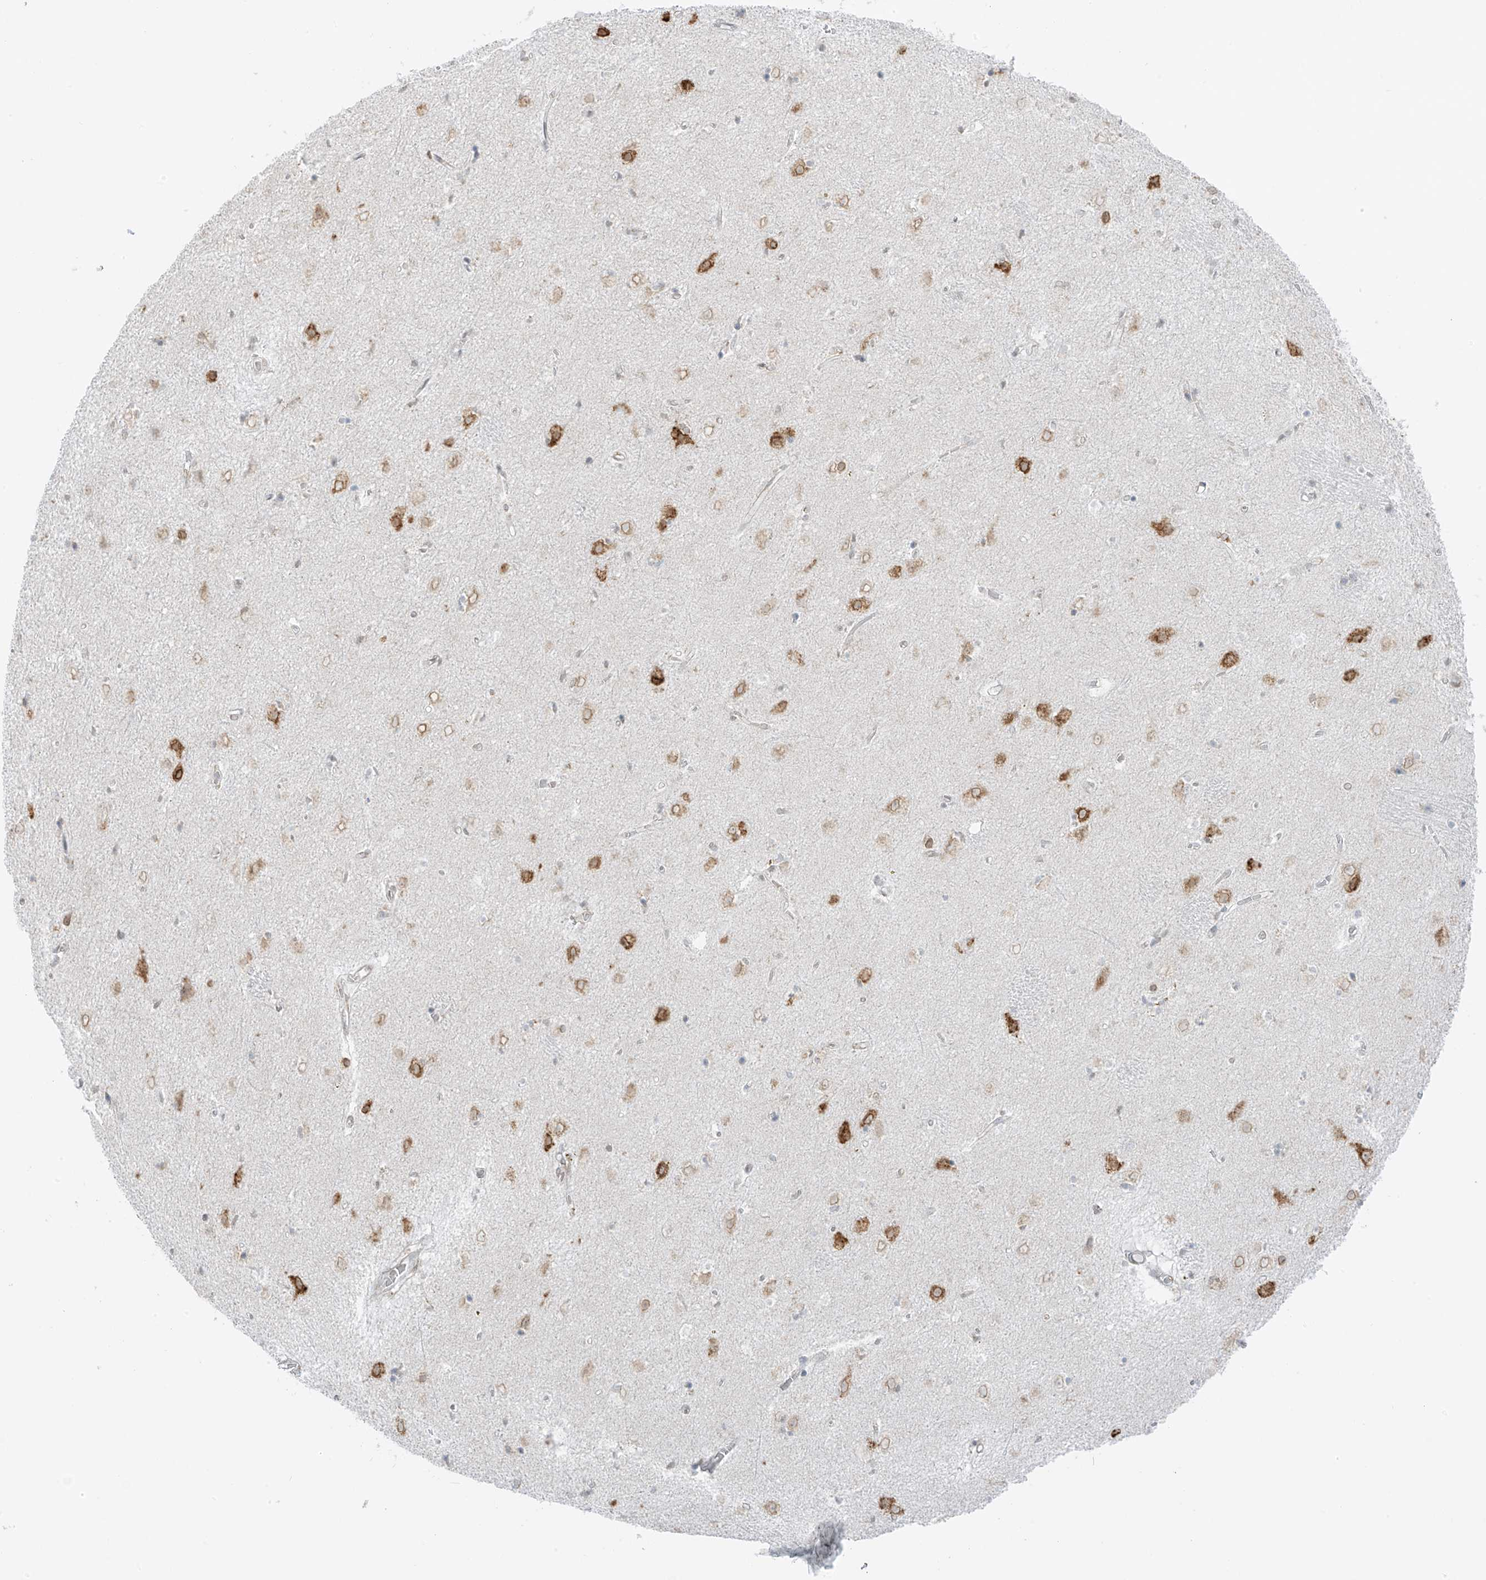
{"staining": {"intensity": "moderate", "quantity": "<25%", "location": "cytoplasmic/membranous"}, "tissue": "caudate", "cell_type": "Glial cells", "image_type": "normal", "snomed": [{"axis": "morphology", "description": "Normal tissue, NOS"}, {"axis": "topography", "description": "Lateral ventricle wall"}], "caption": "Protein analysis of unremarkable caudate shows moderate cytoplasmic/membranous staining in about <25% of glial cells.", "gene": "LRRC59", "patient": {"sex": "male", "age": 70}}